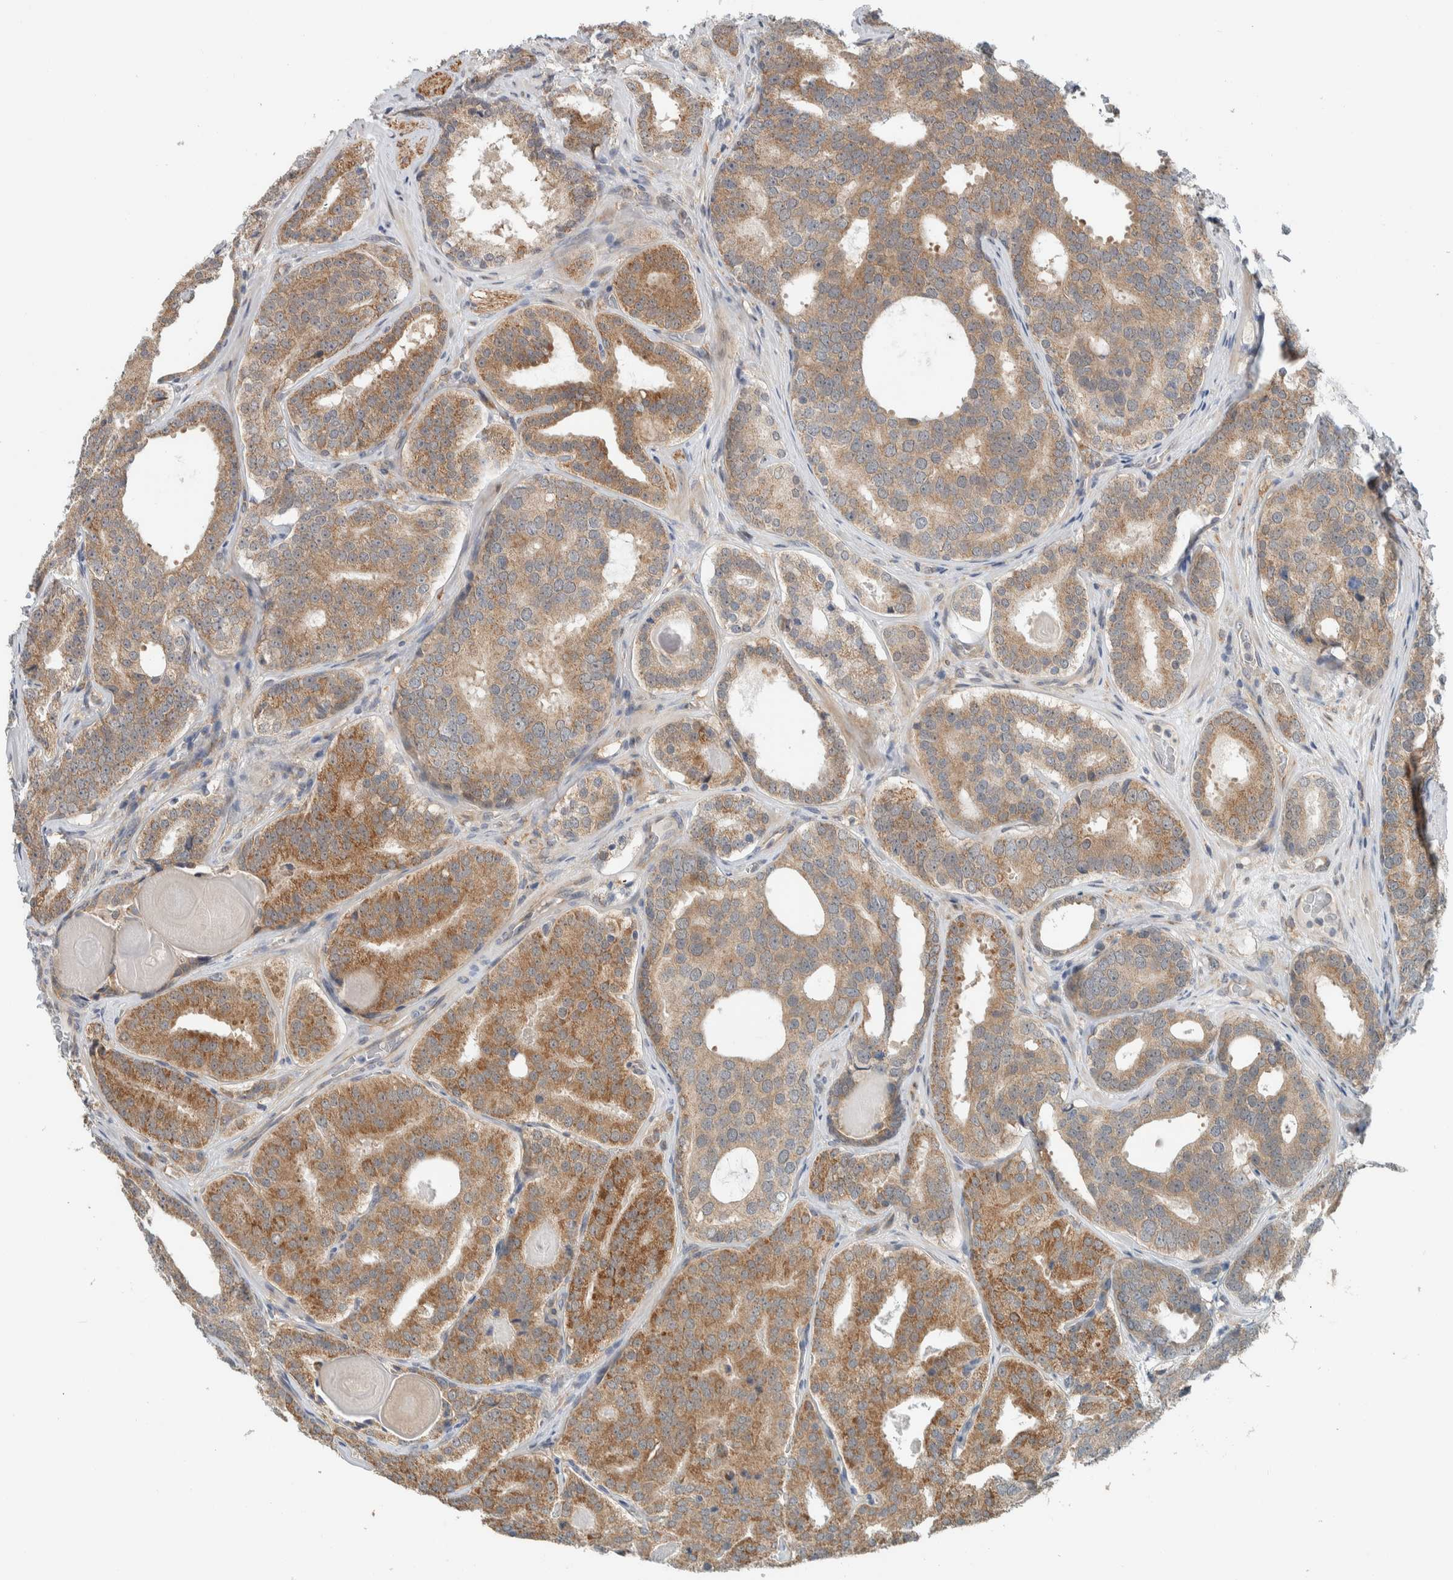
{"staining": {"intensity": "moderate", "quantity": ">75%", "location": "cytoplasmic/membranous"}, "tissue": "prostate cancer", "cell_type": "Tumor cells", "image_type": "cancer", "snomed": [{"axis": "morphology", "description": "Adenocarcinoma, High grade"}, {"axis": "topography", "description": "Prostate"}], "caption": "IHC histopathology image of human adenocarcinoma (high-grade) (prostate) stained for a protein (brown), which exhibits medium levels of moderate cytoplasmic/membranous expression in approximately >75% of tumor cells.", "gene": "RERE", "patient": {"sex": "male", "age": 60}}